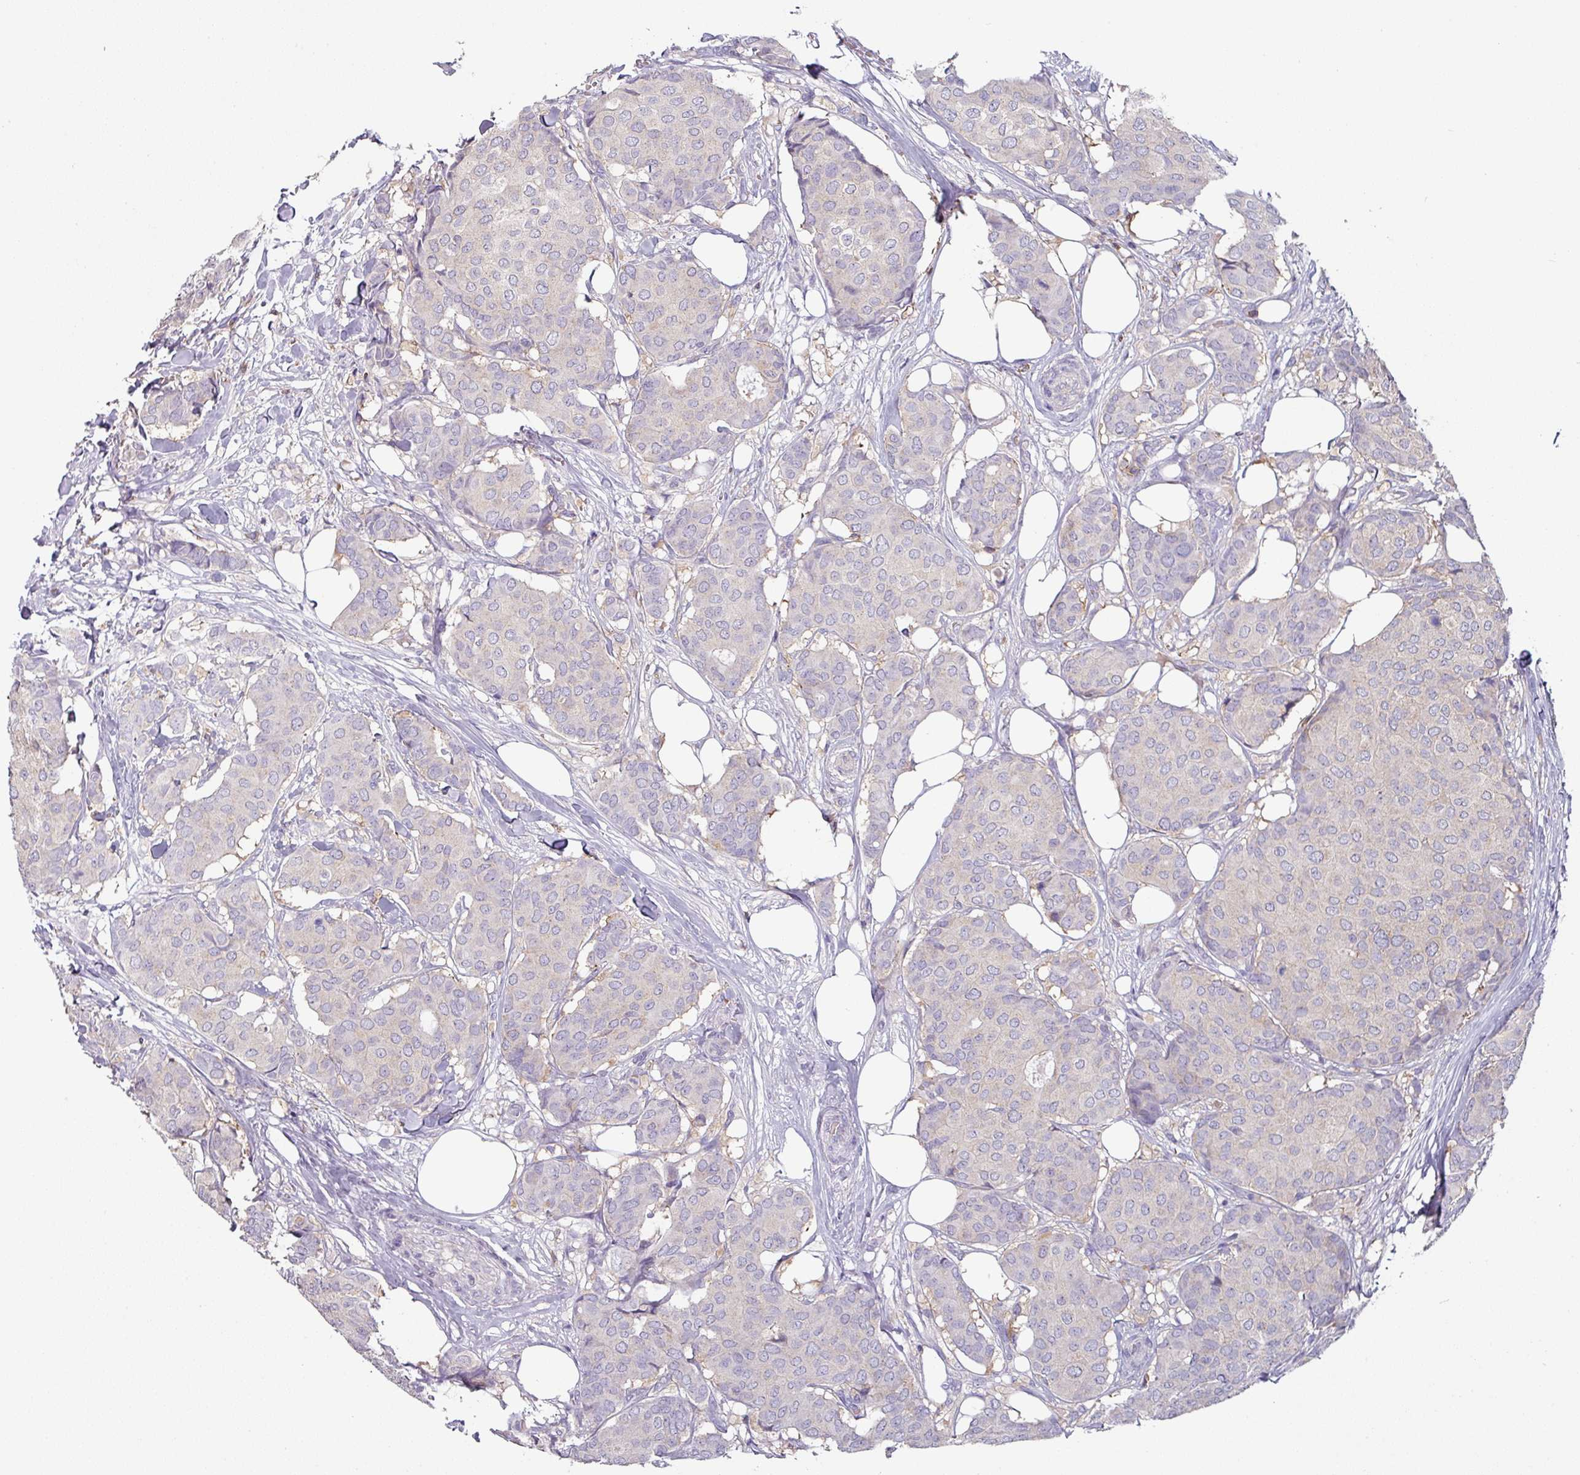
{"staining": {"intensity": "negative", "quantity": "none", "location": "none"}, "tissue": "breast cancer", "cell_type": "Tumor cells", "image_type": "cancer", "snomed": [{"axis": "morphology", "description": "Duct carcinoma"}, {"axis": "topography", "description": "Breast"}], "caption": "Immunohistochemistry (IHC) image of human breast cancer (infiltrating ductal carcinoma) stained for a protein (brown), which displays no positivity in tumor cells.", "gene": "CD3G", "patient": {"sex": "female", "age": 75}}